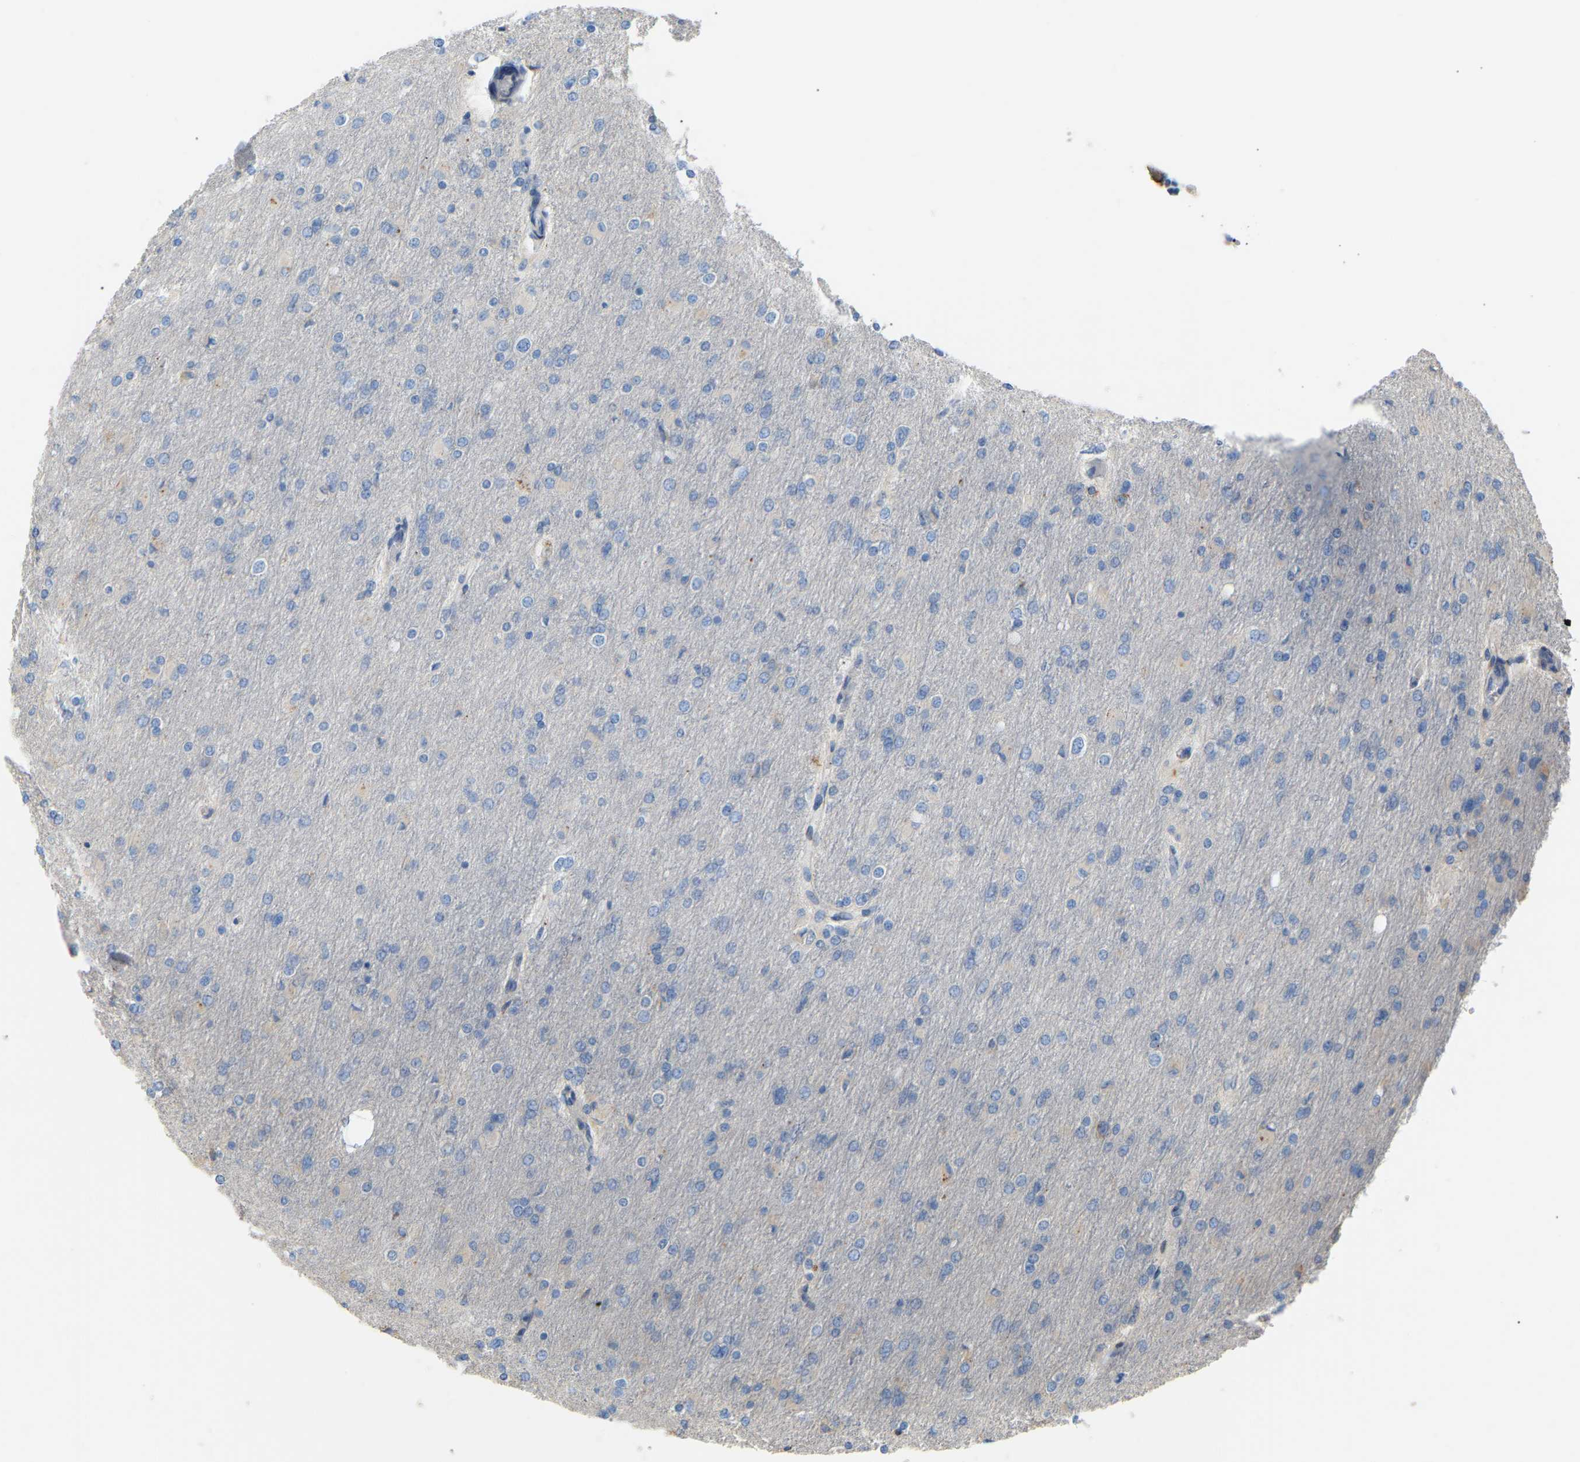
{"staining": {"intensity": "negative", "quantity": "none", "location": "none"}, "tissue": "glioma", "cell_type": "Tumor cells", "image_type": "cancer", "snomed": [{"axis": "morphology", "description": "Glioma, malignant, High grade"}, {"axis": "topography", "description": "Cerebral cortex"}], "caption": "DAB (3,3'-diaminobenzidine) immunohistochemical staining of malignant glioma (high-grade) demonstrates no significant expression in tumor cells.", "gene": "RGP1", "patient": {"sex": "female", "age": 36}}